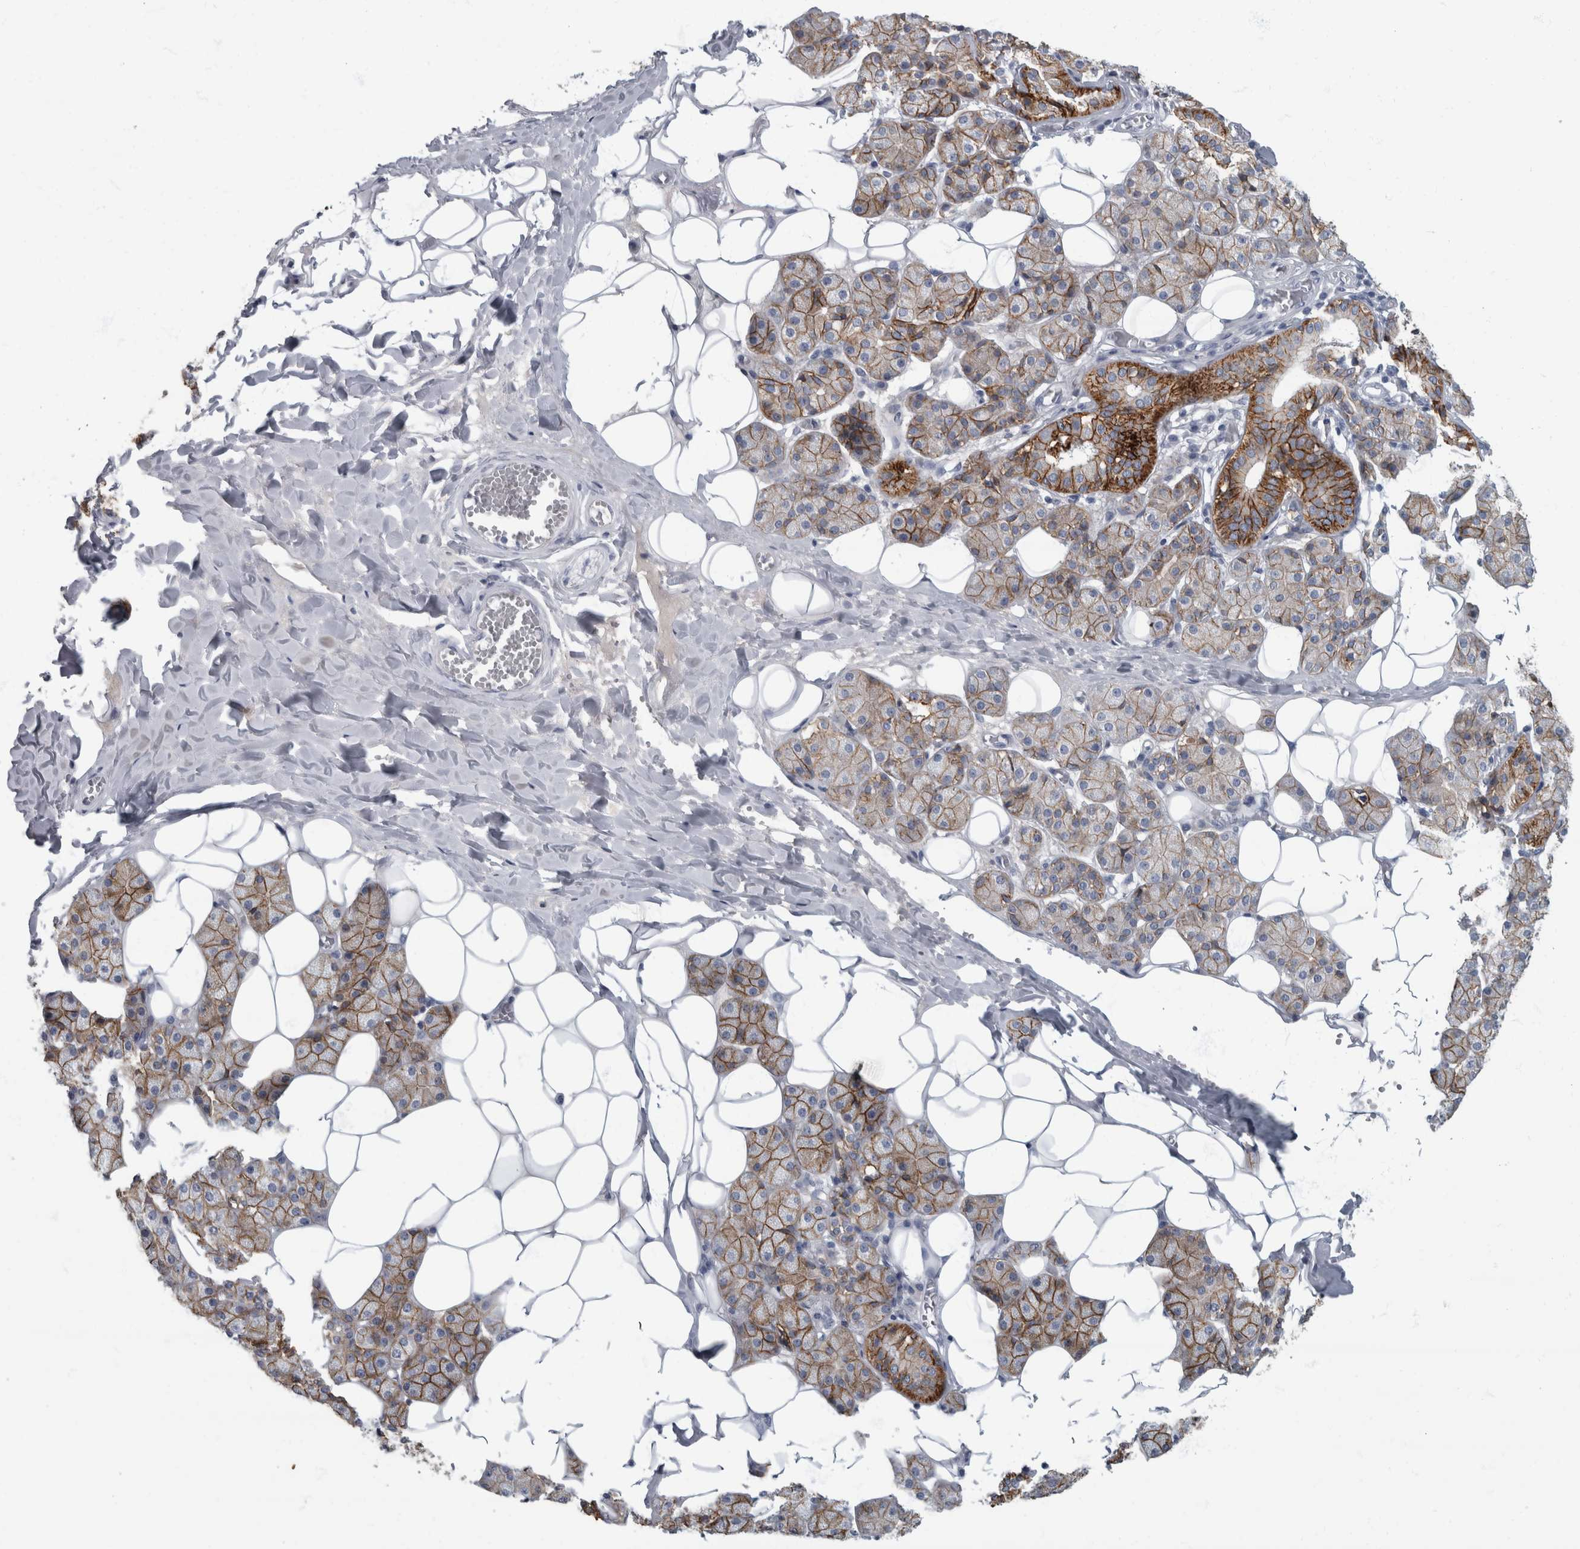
{"staining": {"intensity": "moderate", "quantity": ">75%", "location": "cytoplasmic/membranous"}, "tissue": "salivary gland", "cell_type": "Glandular cells", "image_type": "normal", "snomed": [{"axis": "morphology", "description": "Normal tissue, NOS"}, {"axis": "topography", "description": "Salivary gland"}], "caption": "Protein analysis of normal salivary gland shows moderate cytoplasmic/membranous staining in approximately >75% of glandular cells.", "gene": "DSG2", "patient": {"sex": "female", "age": 33}}